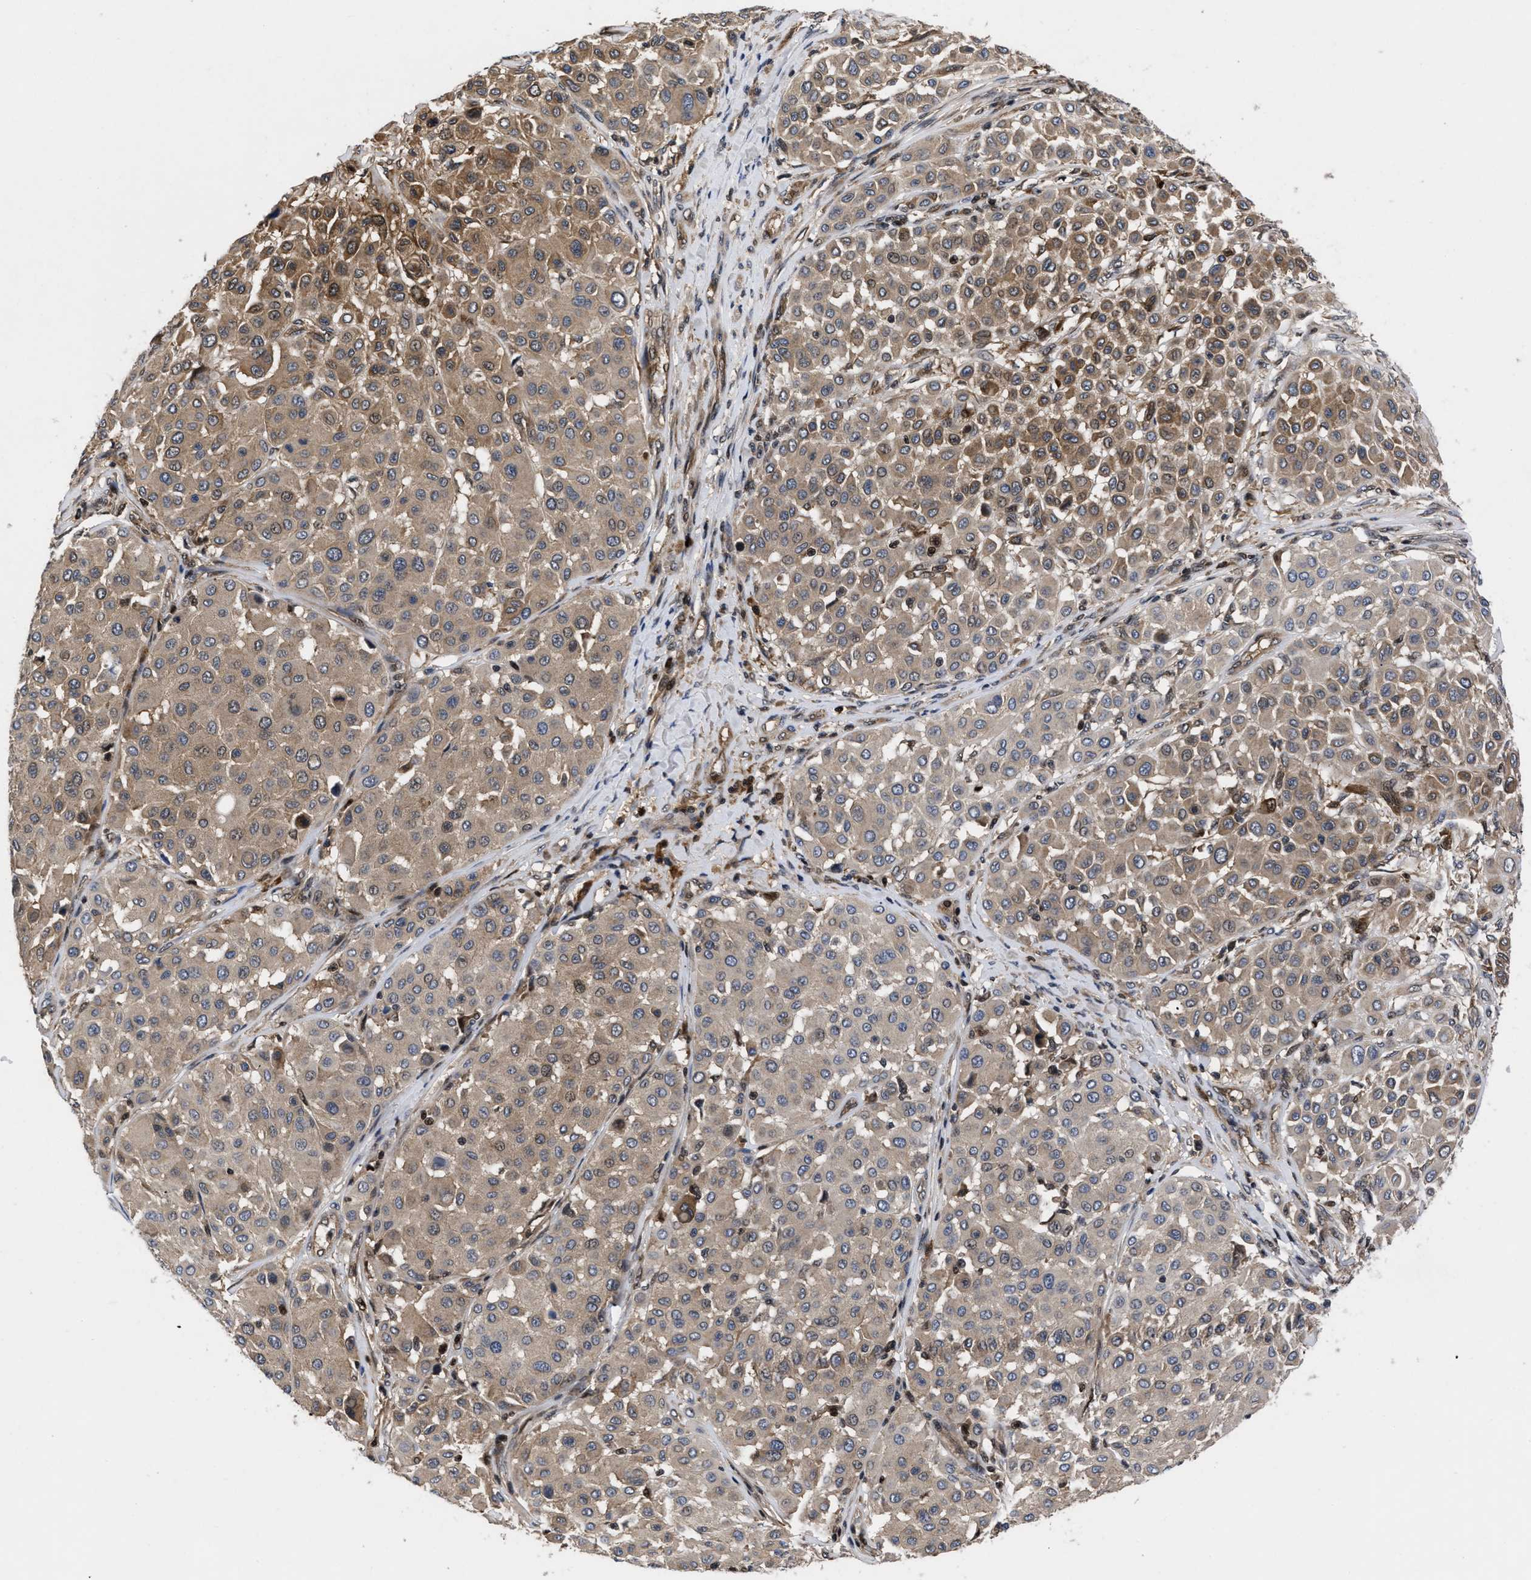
{"staining": {"intensity": "weak", "quantity": ">75%", "location": "cytoplasmic/membranous"}, "tissue": "melanoma", "cell_type": "Tumor cells", "image_type": "cancer", "snomed": [{"axis": "morphology", "description": "Malignant melanoma, Metastatic site"}, {"axis": "topography", "description": "Soft tissue"}], "caption": "Malignant melanoma (metastatic site) stained for a protein reveals weak cytoplasmic/membranous positivity in tumor cells.", "gene": "FAM200A", "patient": {"sex": "male", "age": 41}}